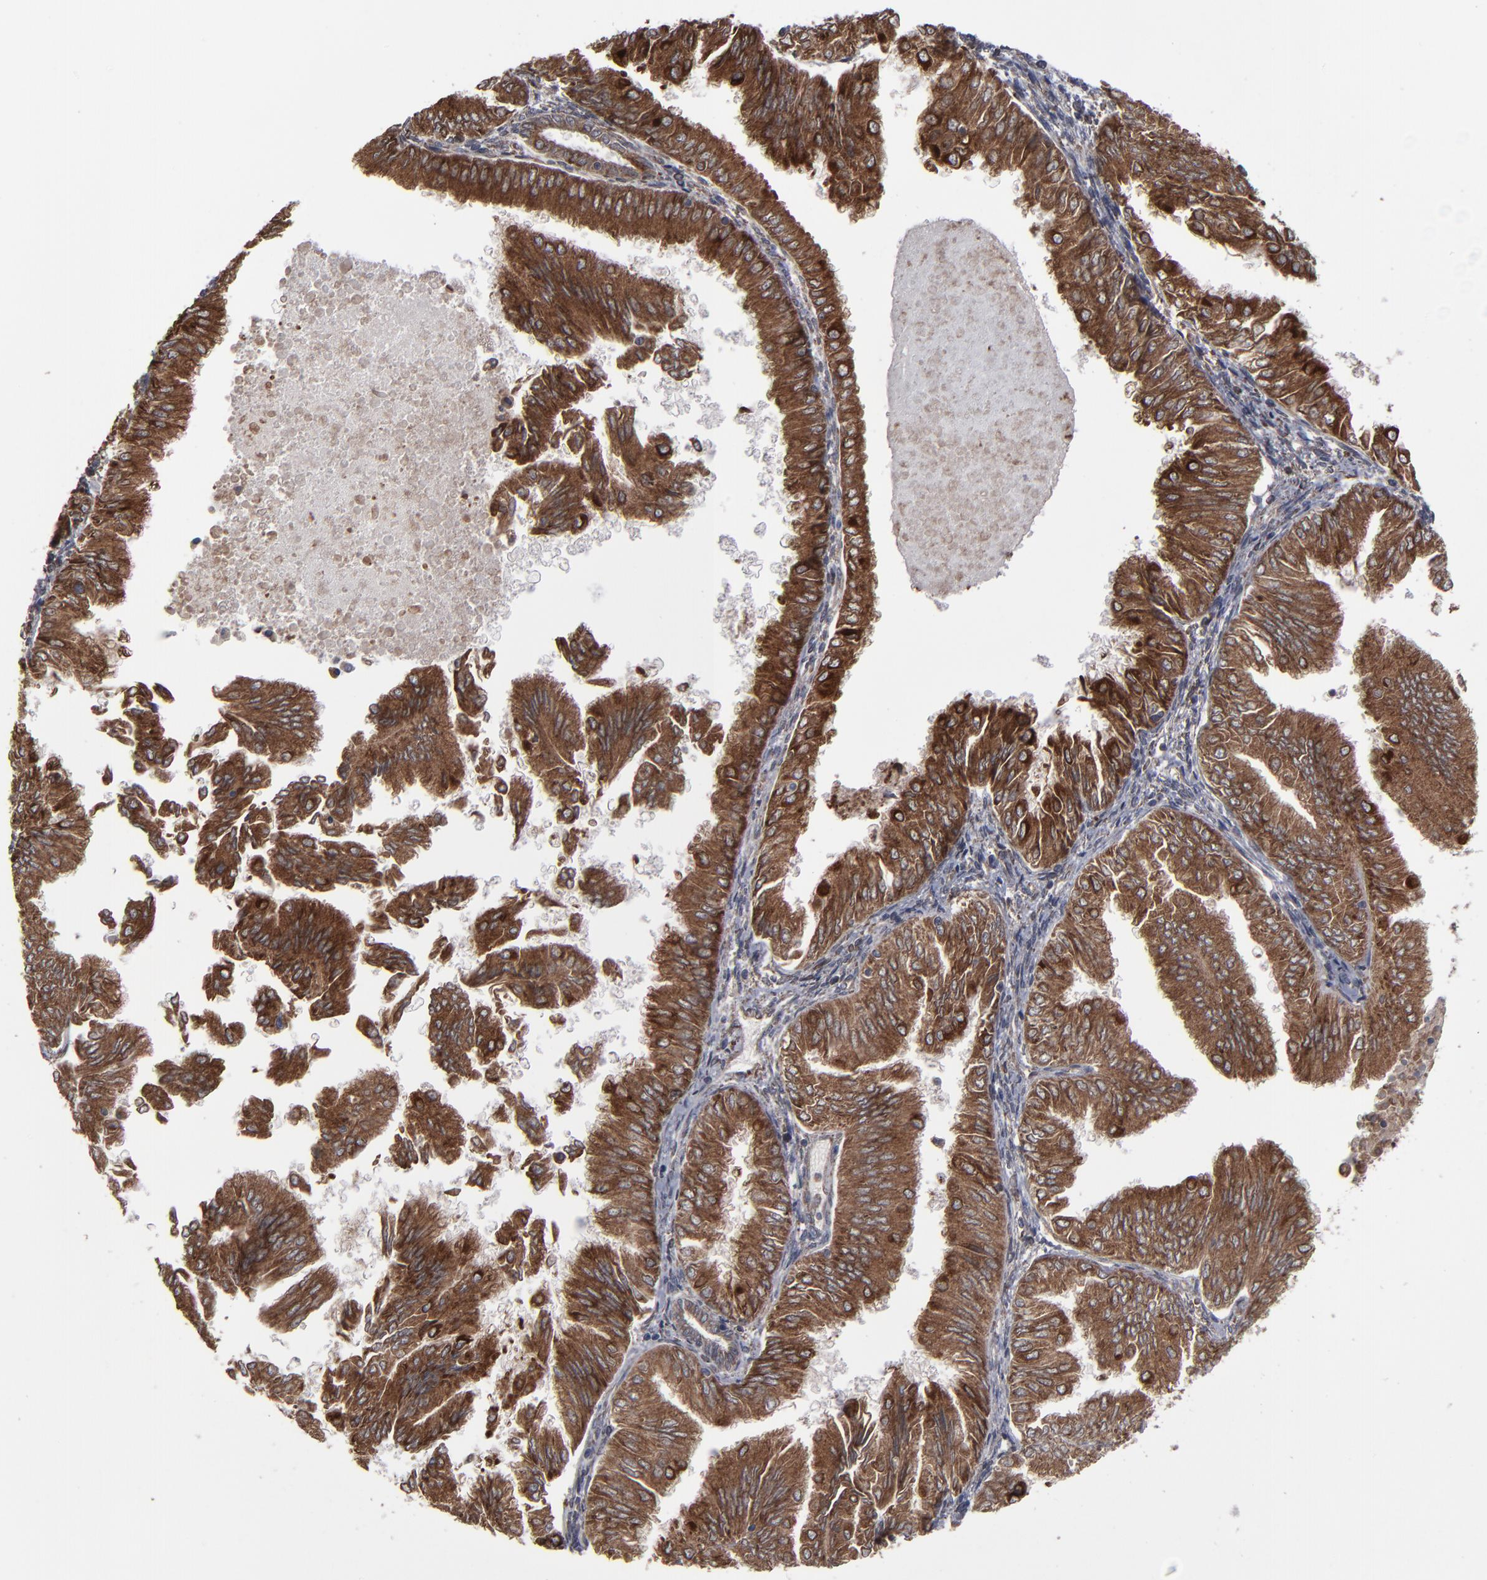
{"staining": {"intensity": "moderate", "quantity": ">75%", "location": "cytoplasmic/membranous"}, "tissue": "endometrial cancer", "cell_type": "Tumor cells", "image_type": "cancer", "snomed": [{"axis": "morphology", "description": "Adenocarcinoma, NOS"}, {"axis": "topography", "description": "Endometrium"}], "caption": "IHC micrograph of neoplastic tissue: human endometrial cancer stained using immunohistochemistry shows medium levels of moderate protein expression localized specifically in the cytoplasmic/membranous of tumor cells, appearing as a cytoplasmic/membranous brown color.", "gene": "CNIH1", "patient": {"sex": "female", "age": 53}}